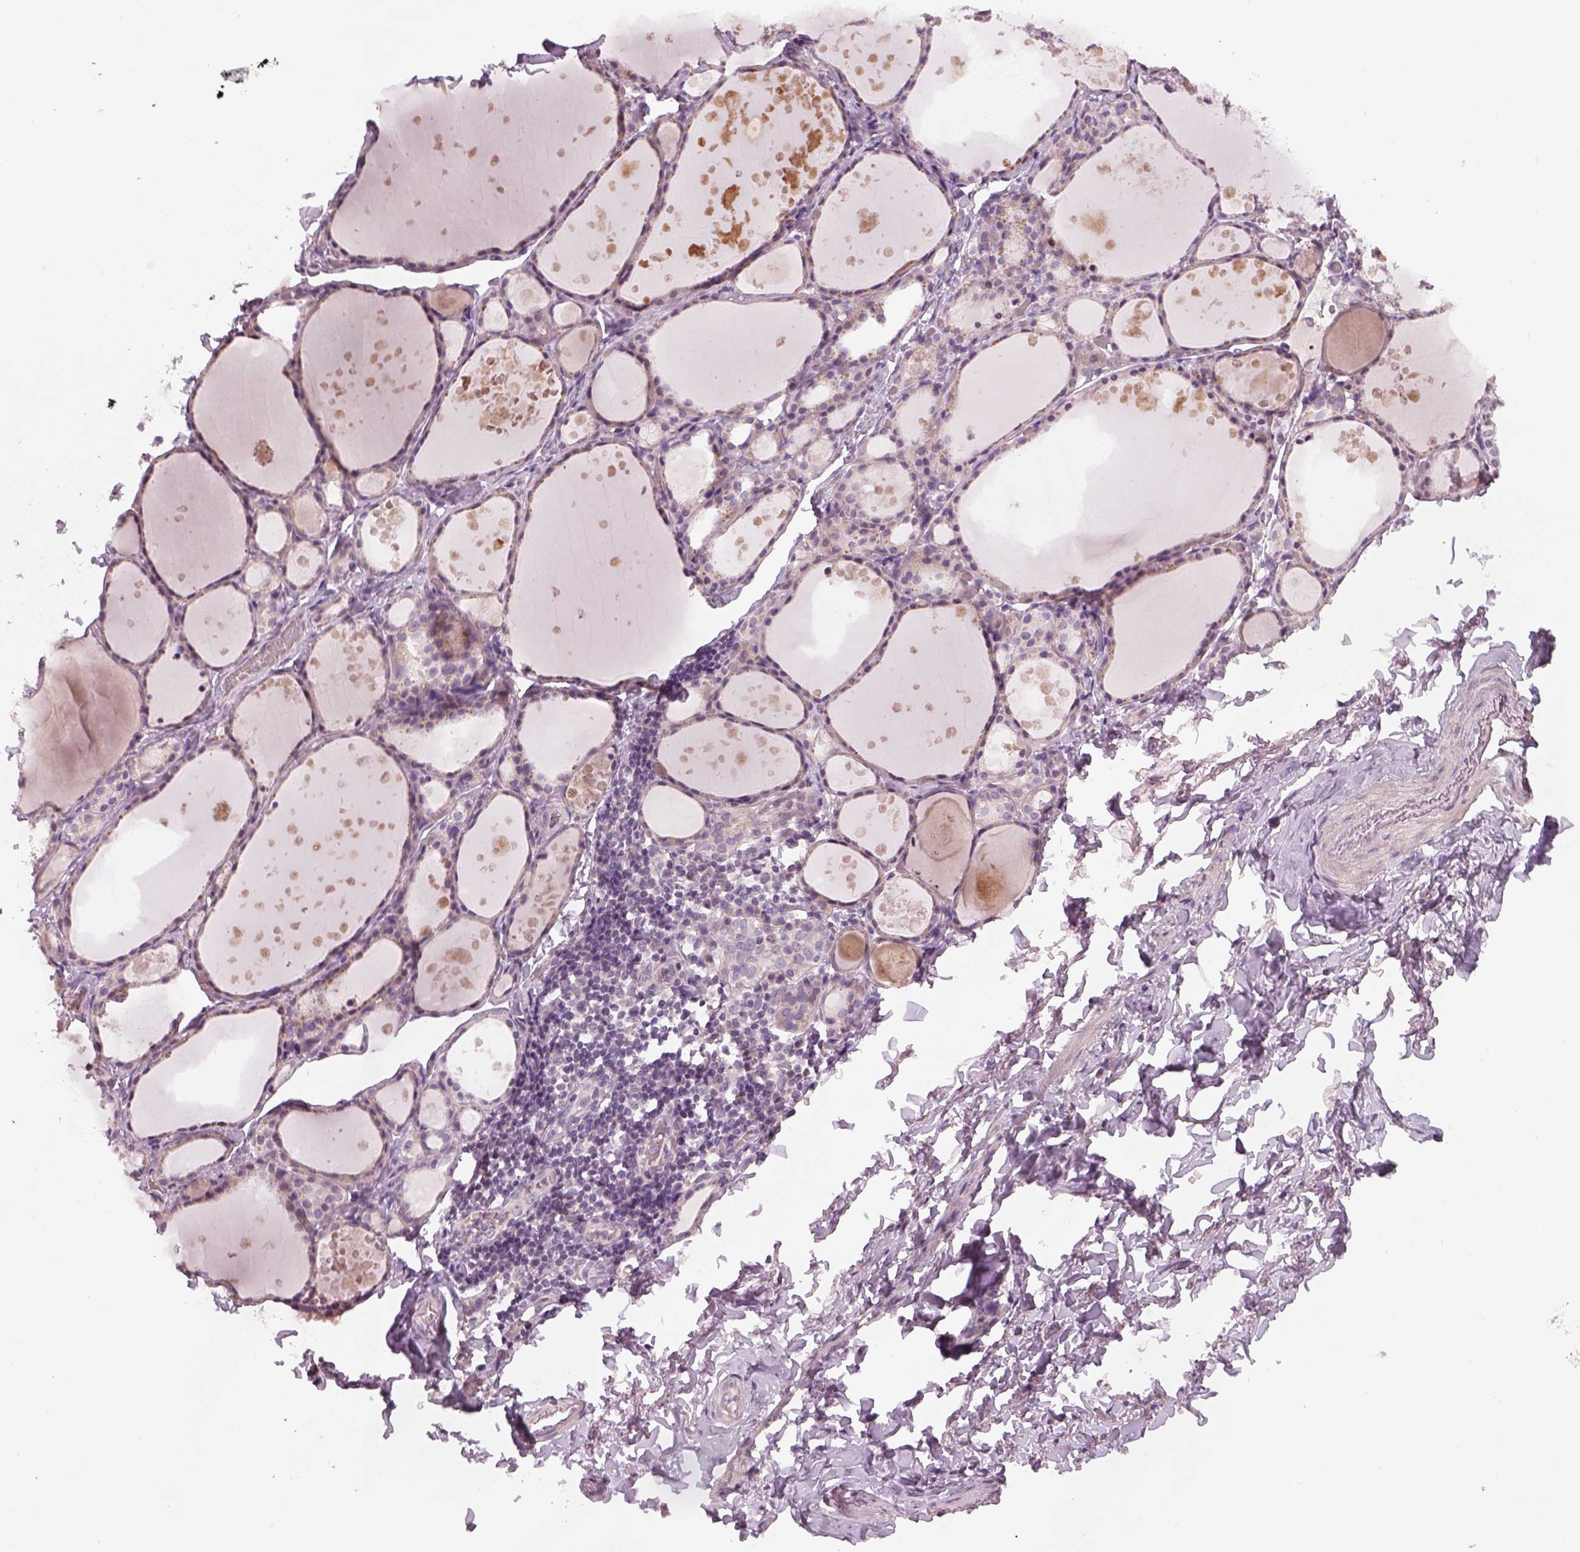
{"staining": {"intensity": "negative", "quantity": "none", "location": "none"}, "tissue": "thyroid gland", "cell_type": "Glandular cells", "image_type": "normal", "snomed": [{"axis": "morphology", "description": "Normal tissue, NOS"}, {"axis": "topography", "description": "Thyroid gland"}], "caption": "This is a micrograph of IHC staining of benign thyroid gland, which shows no positivity in glandular cells.", "gene": "GDNF", "patient": {"sex": "male", "age": 68}}